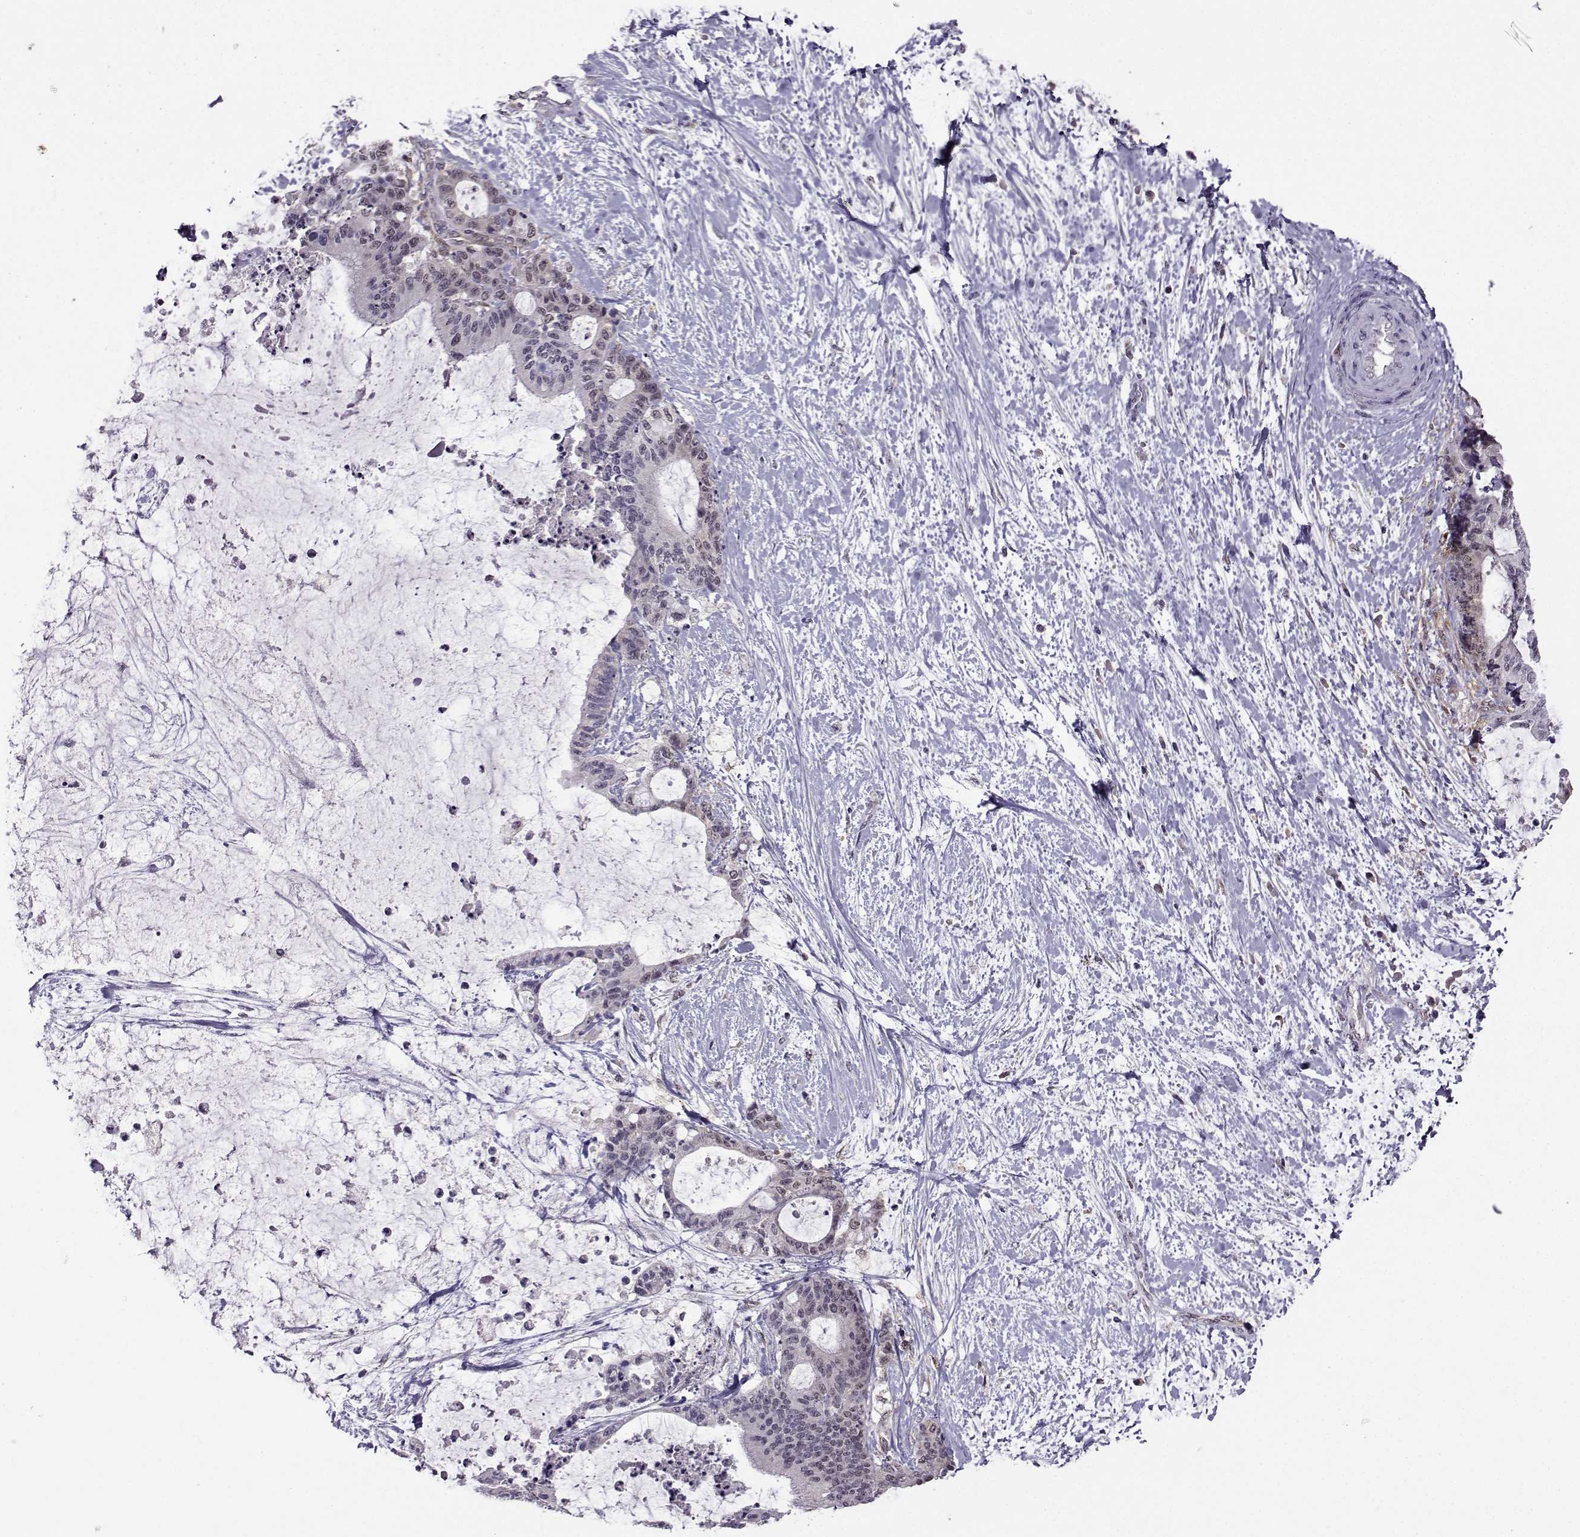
{"staining": {"intensity": "negative", "quantity": "none", "location": "none"}, "tissue": "liver cancer", "cell_type": "Tumor cells", "image_type": "cancer", "snomed": [{"axis": "morphology", "description": "Cholangiocarcinoma"}, {"axis": "topography", "description": "Liver"}], "caption": "The immunohistochemistry photomicrograph has no significant staining in tumor cells of cholangiocarcinoma (liver) tissue.", "gene": "DDX20", "patient": {"sex": "female", "age": 73}}